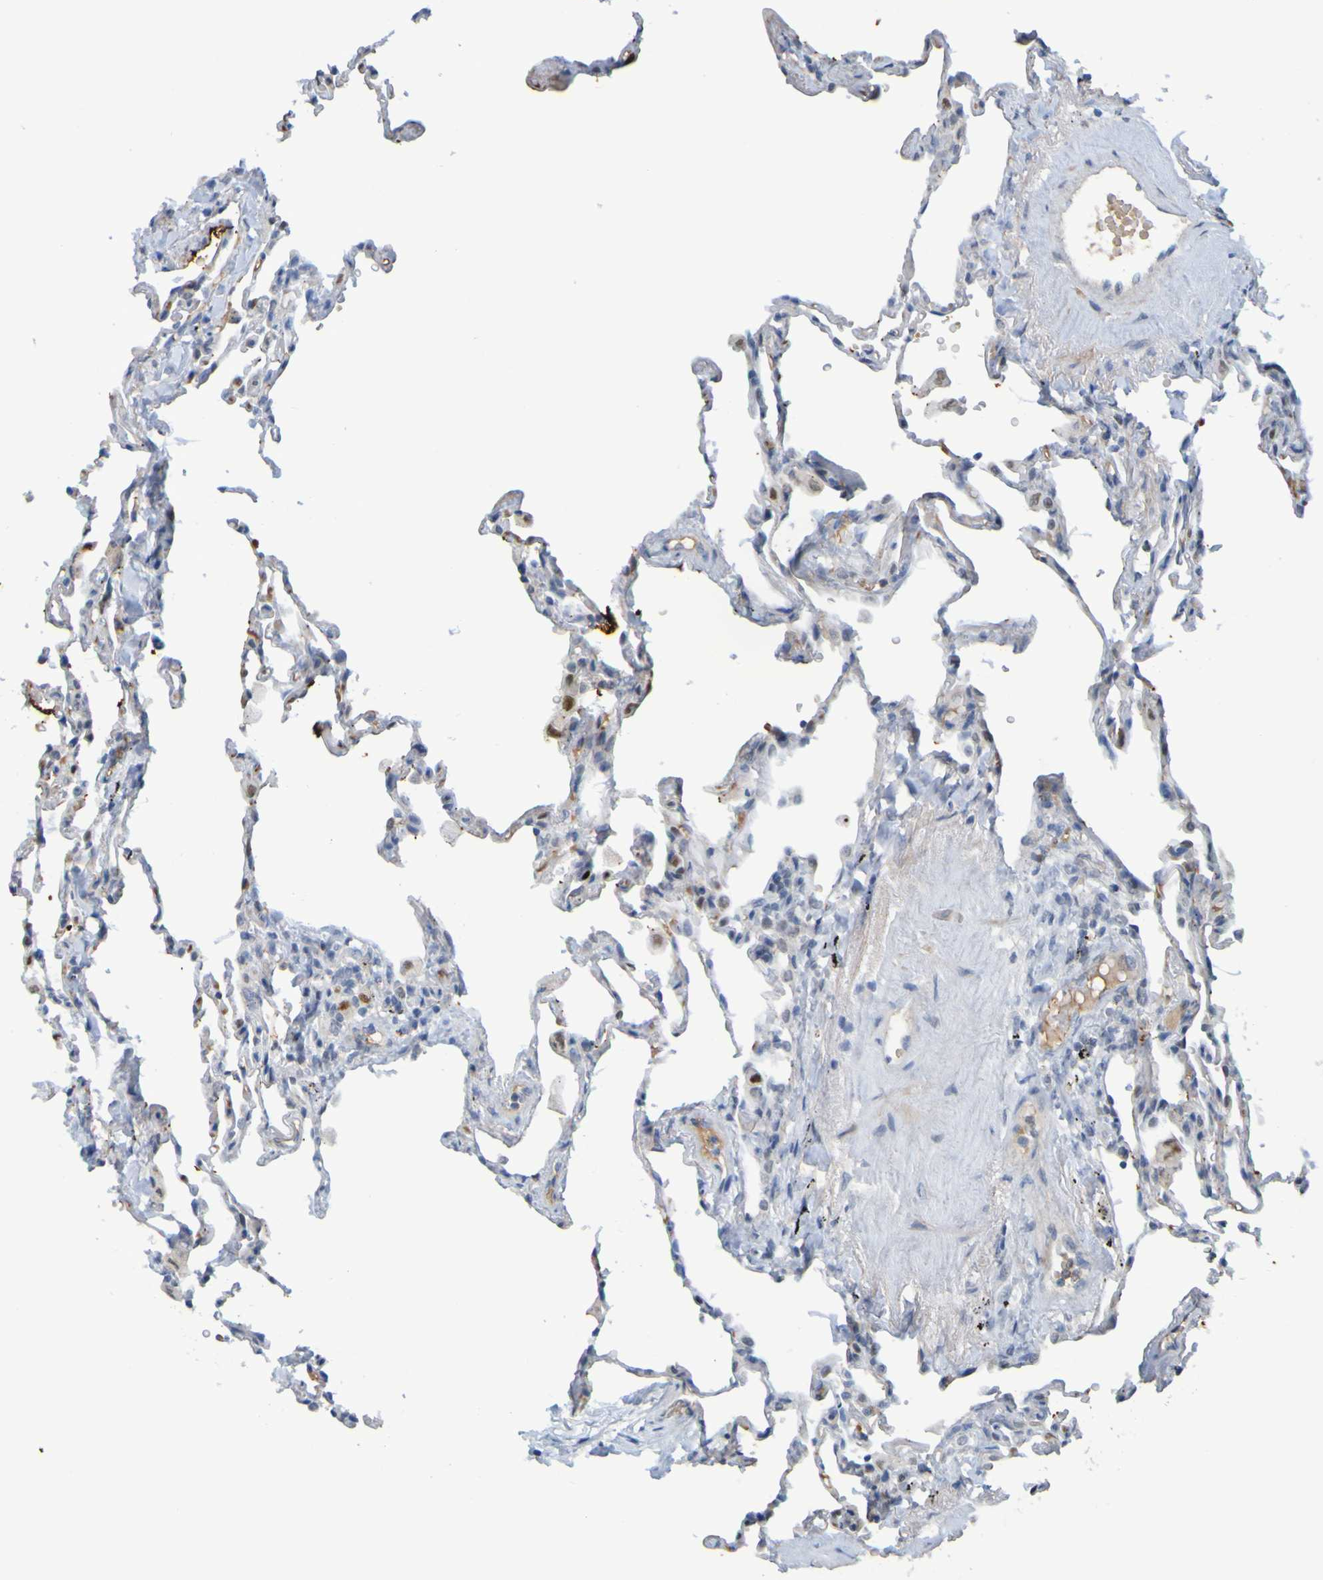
{"staining": {"intensity": "negative", "quantity": "none", "location": "none"}, "tissue": "lung", "cell_type": "Alveolar cells", "image_type": "normal", "snomed": [{"axis": "morphology", "description": "Normal tissue, NOS"}, {"axis": "topography", "description": "Lung"}], "caption": "Immunohistochemistry (IHC) histopathology image of normal lung stained for a protein (brown), which reveals no staining in alveolar cells.", "gene": "USP36", "patient": {"sex": "male", "age": 59}}